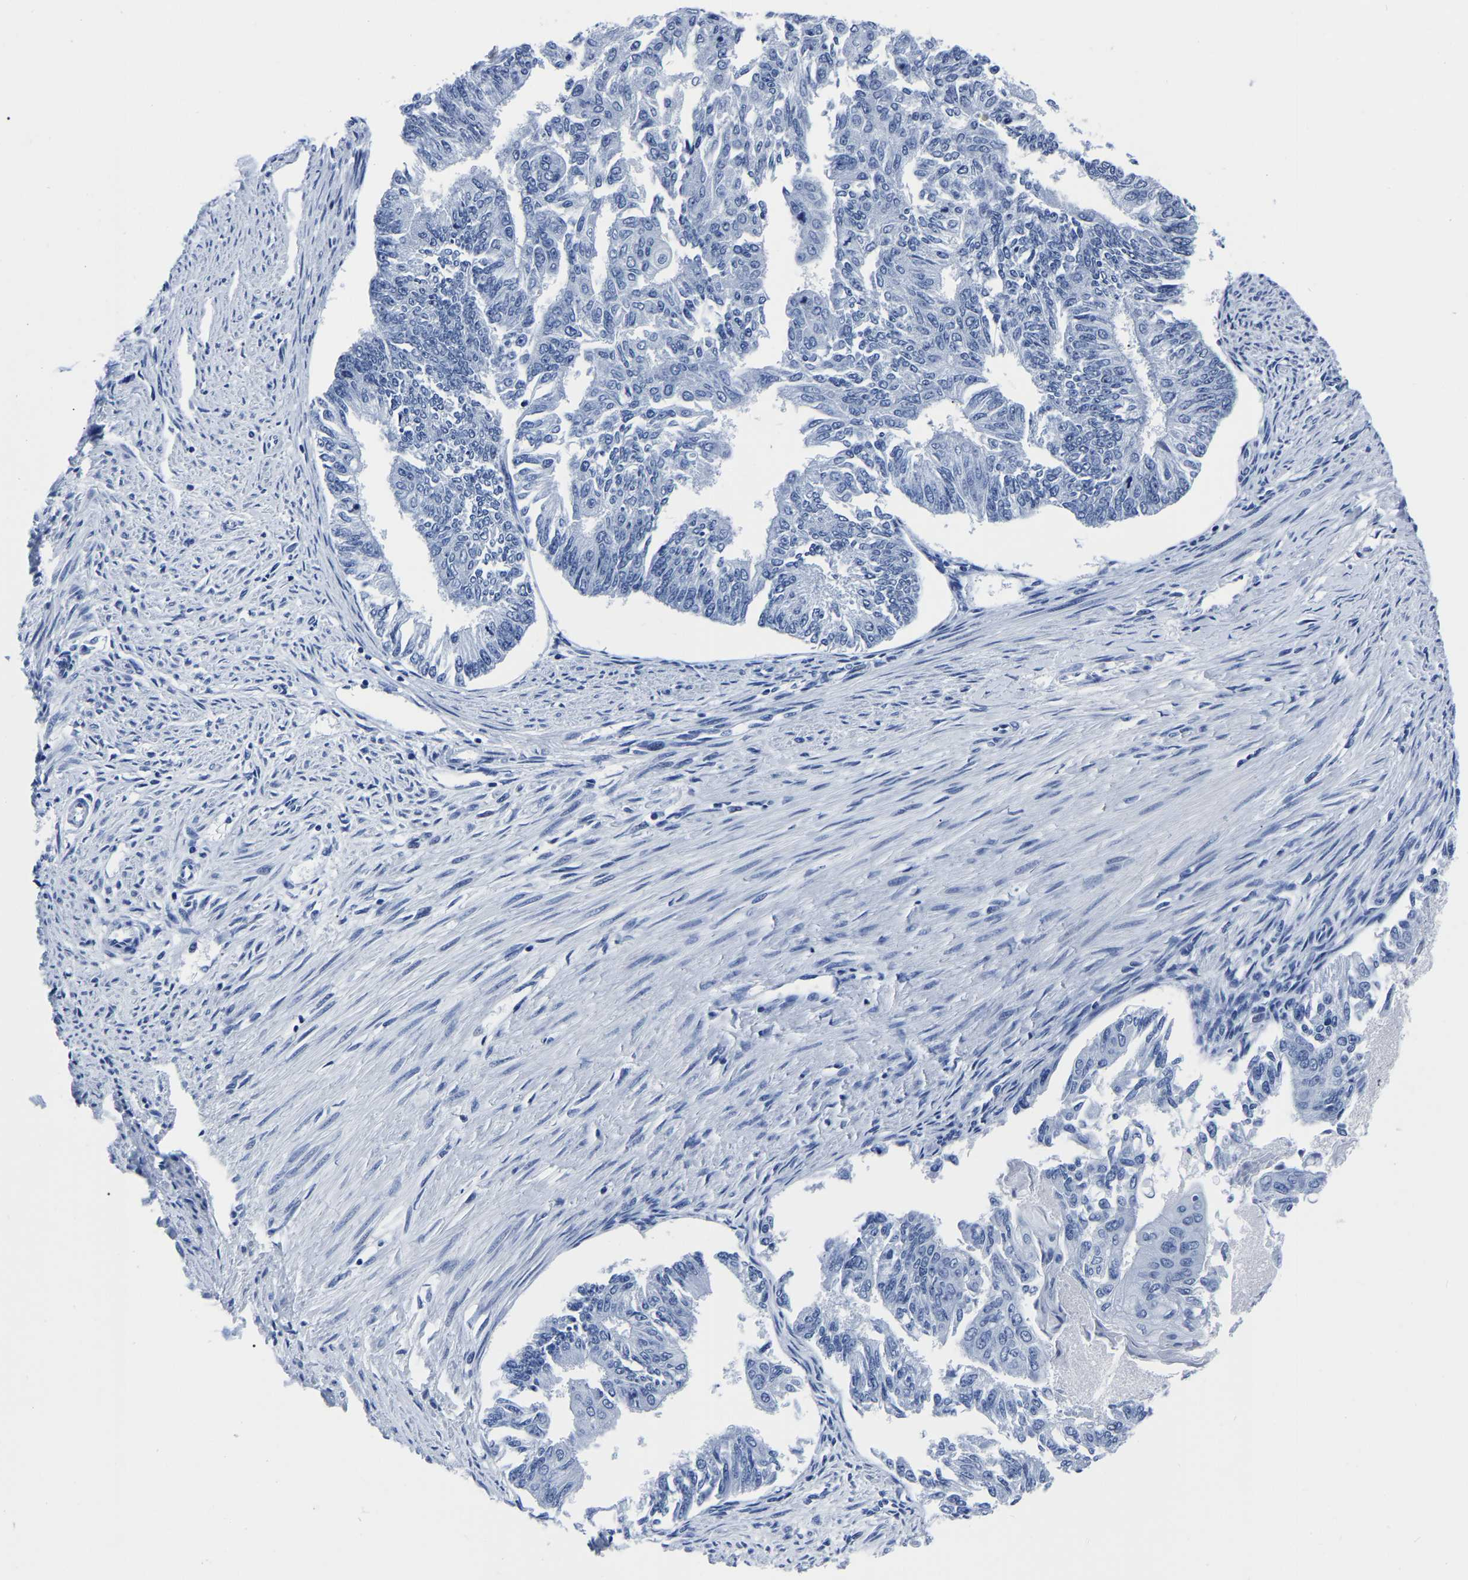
{"staining": {"intensity": "negative", "quantity": "none", "location": "none"}, "tissue": "endometrial cancer", "cell_type": "Tumor cells", "image_type": "cancer", "snomed": [{"axis": "morphology", "description": "Adenocarcinoma, NOS"}, {"axis": "topography", "description": "Endometrium"}], "caption": "DAB (3,3'-diaminobenzidine) immunohistochemical staining of adenocarcinoma (endometrial) demonstrates no significant expression in tumor cells. (DAB immunohistochemistry, high magnification).", "gene": "IMPG2", "patient": {"sex": "female", "age": 32}}